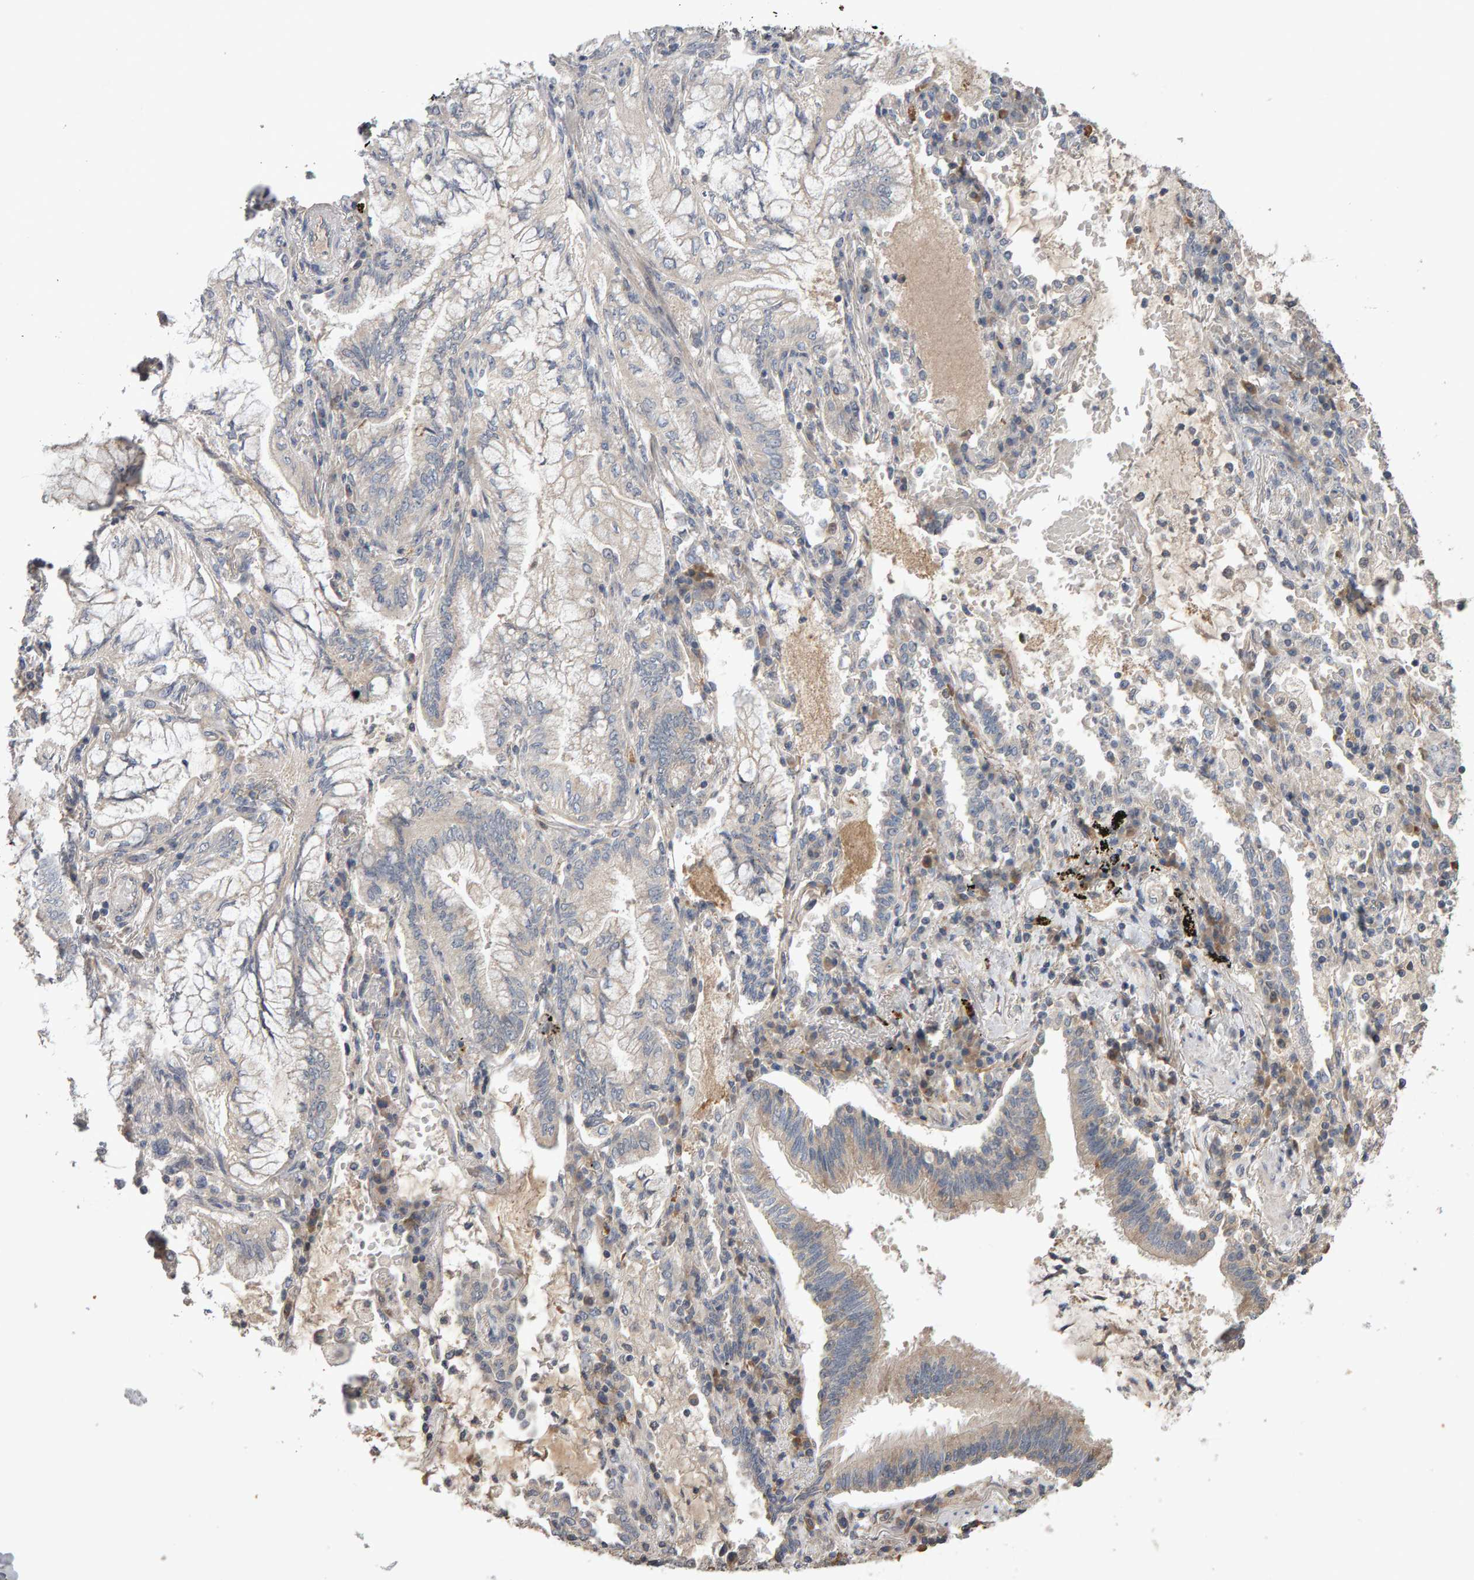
{"staining": {"intensity": "negative", "quantity": "none", "location": "none"}, "tissue": "lung cancer", "cell_type": "Tumor cells", "image_type": "cancer", "snomed": [{"axis": "morphology", "description": "Adenocarcinoma, NOS"}, {"axis": "topography", "description": "Lung"}], "caption": "Immunohistochemical staining of adenocarcinoma (lung) exhibits no significant staining in tumor cells.", "gene": "COASY", "patient": {"sex": "female", "age": 70}}